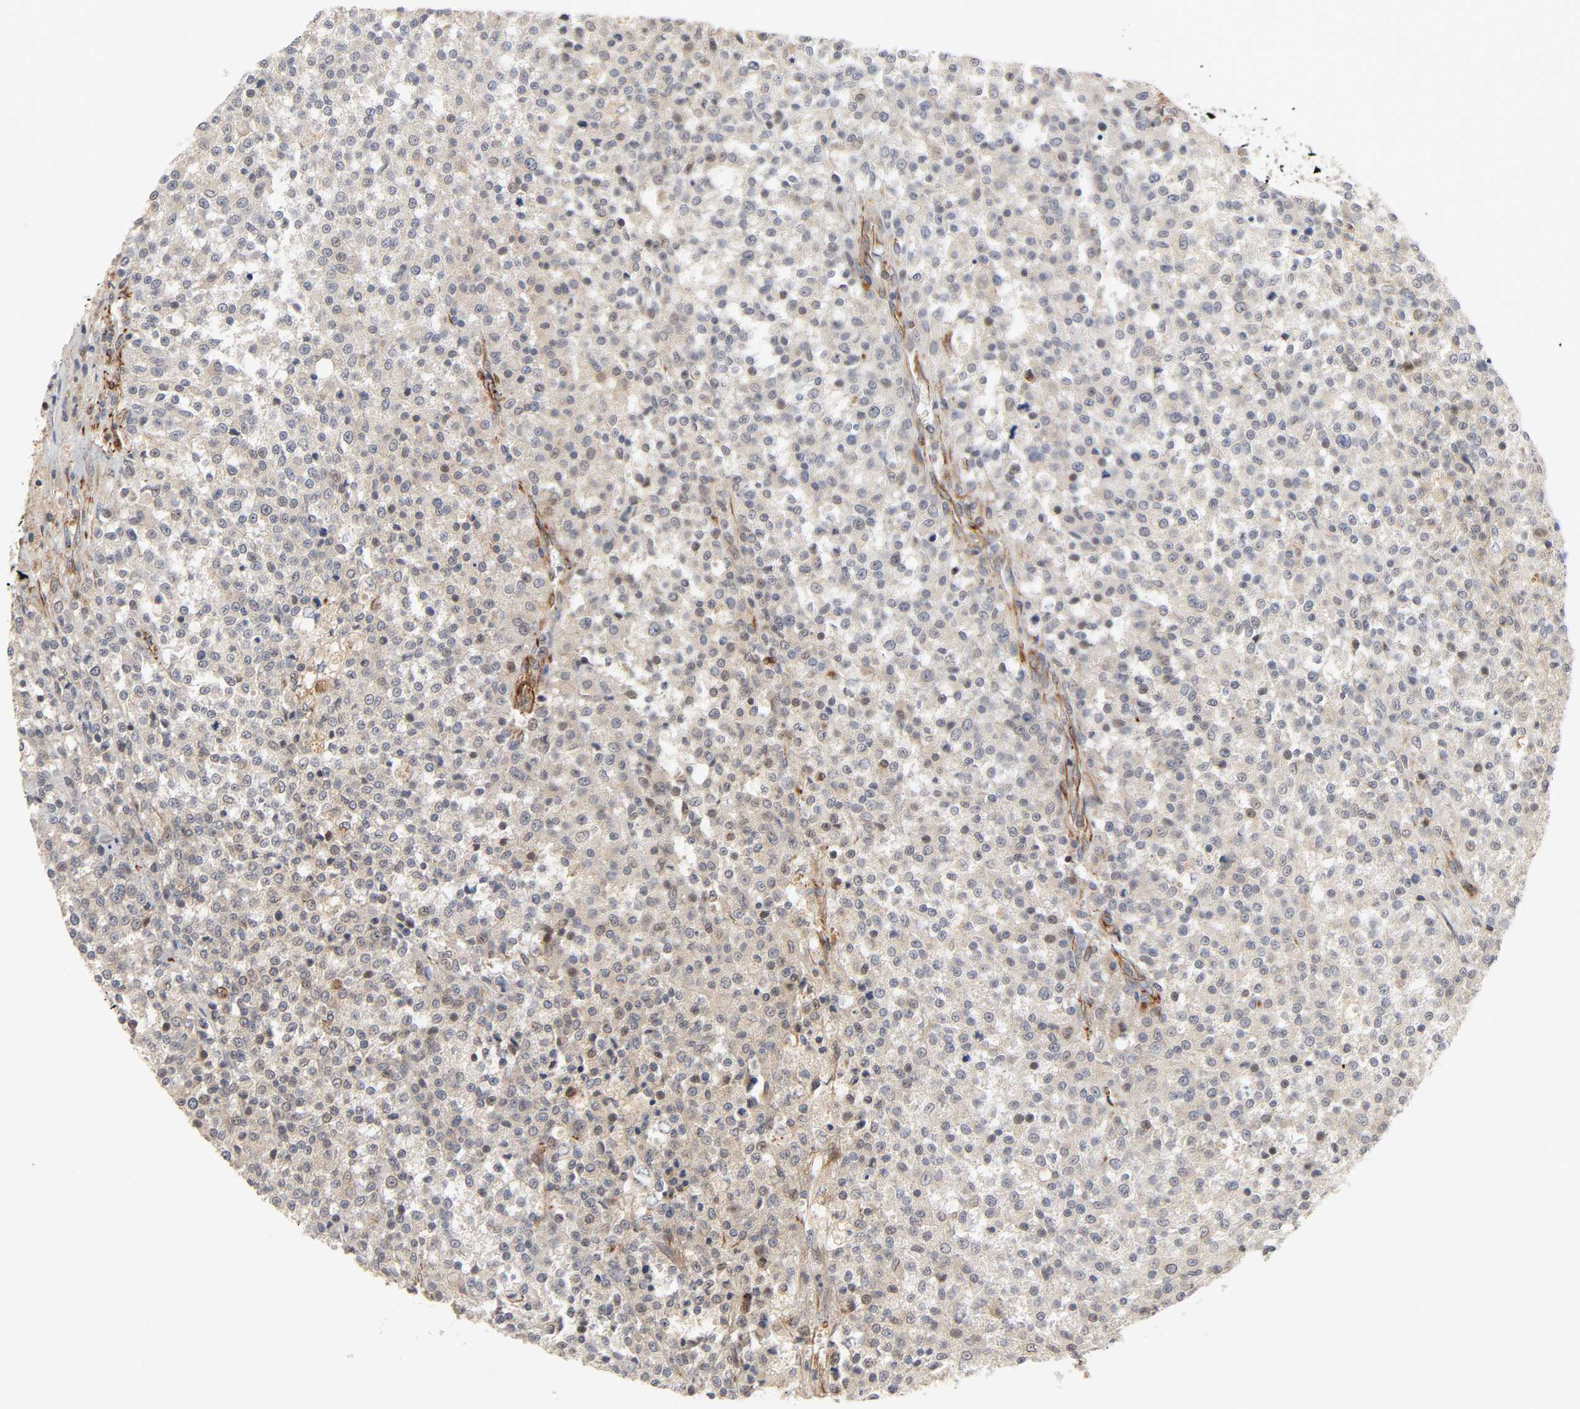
{"staining": {"intensity": "weak", "quantity": ">75%", "location": "cytoplasmic/membranous"}, "tissue": "testis cancer", "cell_type": "Tumor cells", "image_type": "cancer", "snomed": [{"axis": "morphology", "description": "Seminoma, NOS"}, {"axis": "topography", "description": "Testis"}], "caption": "A high-resolution photomicrograph shows IHC staining of testis cancer, which exhibits weak cytoplasmic/membranous staining in about >75% of tumor cells.", "gene": "REEP6", "patient": {"sex": "male", "age": 59}}